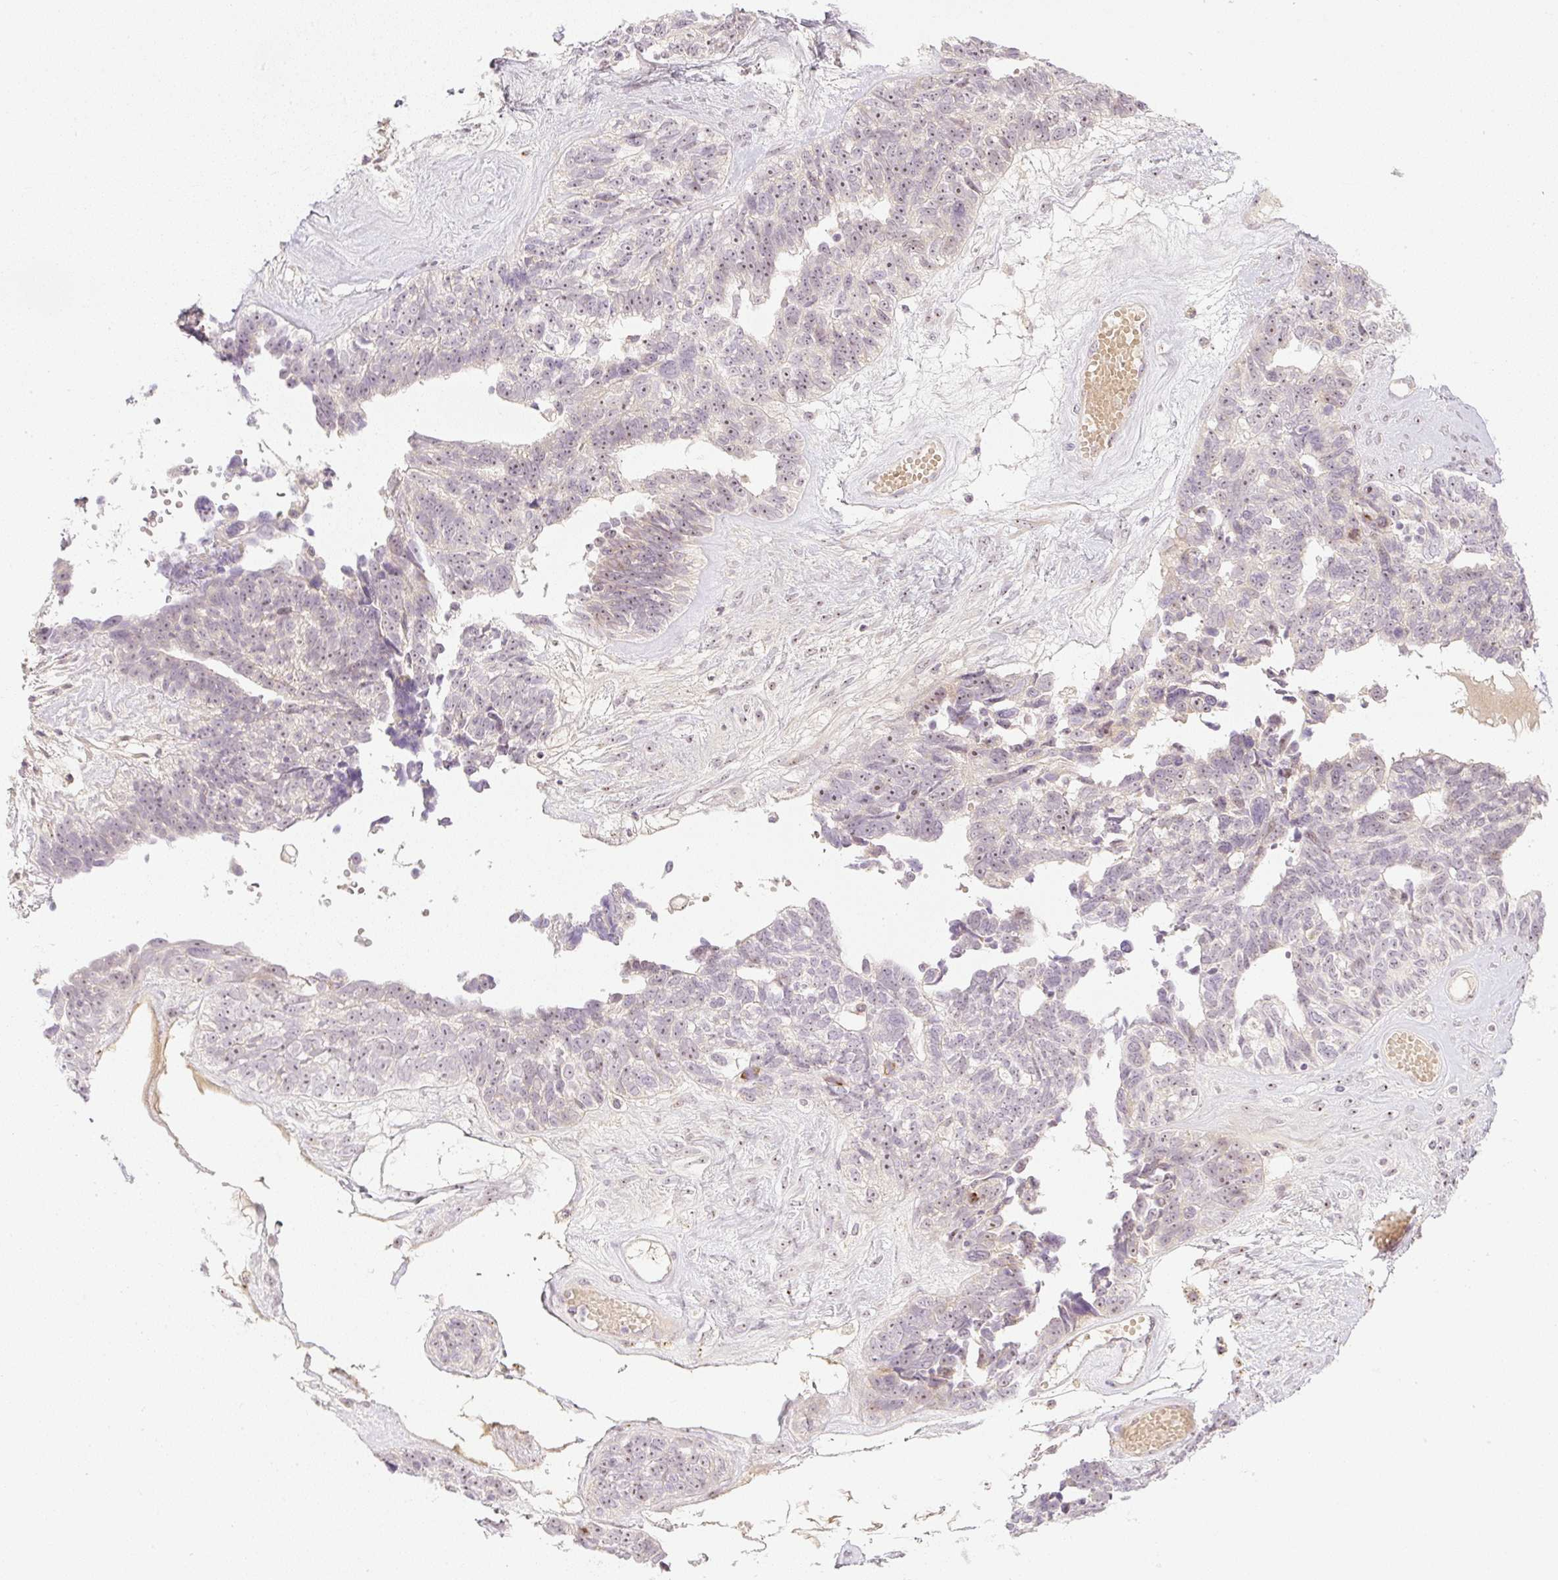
{"staining": {"intensity": "weak", "quantity": "25%-75%", "location": "cytoplasmic/membranous,nuclear"}, "tissue": "ovarian cancer", "cell_type": "Tumor cells", "image_type": "cancer", "snomed": [{"axis": "morphology", "description": "Cystadenocarcinoma, serous, NOS"}, {"axis": "topography", "description": "Ovary"}], "caption": "Immunohistochemistry (IHC) staining of ovarian serous cystadenocarcinoma, which reveals low levels of weak cytoplasmic/membranous and nuclear staining in approximately 25%-75% of tumor cells indicating weak cytoplasmic/membranous and nuclear protein positivity. The staining was performed using DAB (brown) for protein detection and nuclei were counterstained in hematoxylin (blue).", "gene": "AAR2", "patient": {"sex": "female", "age": 79}}